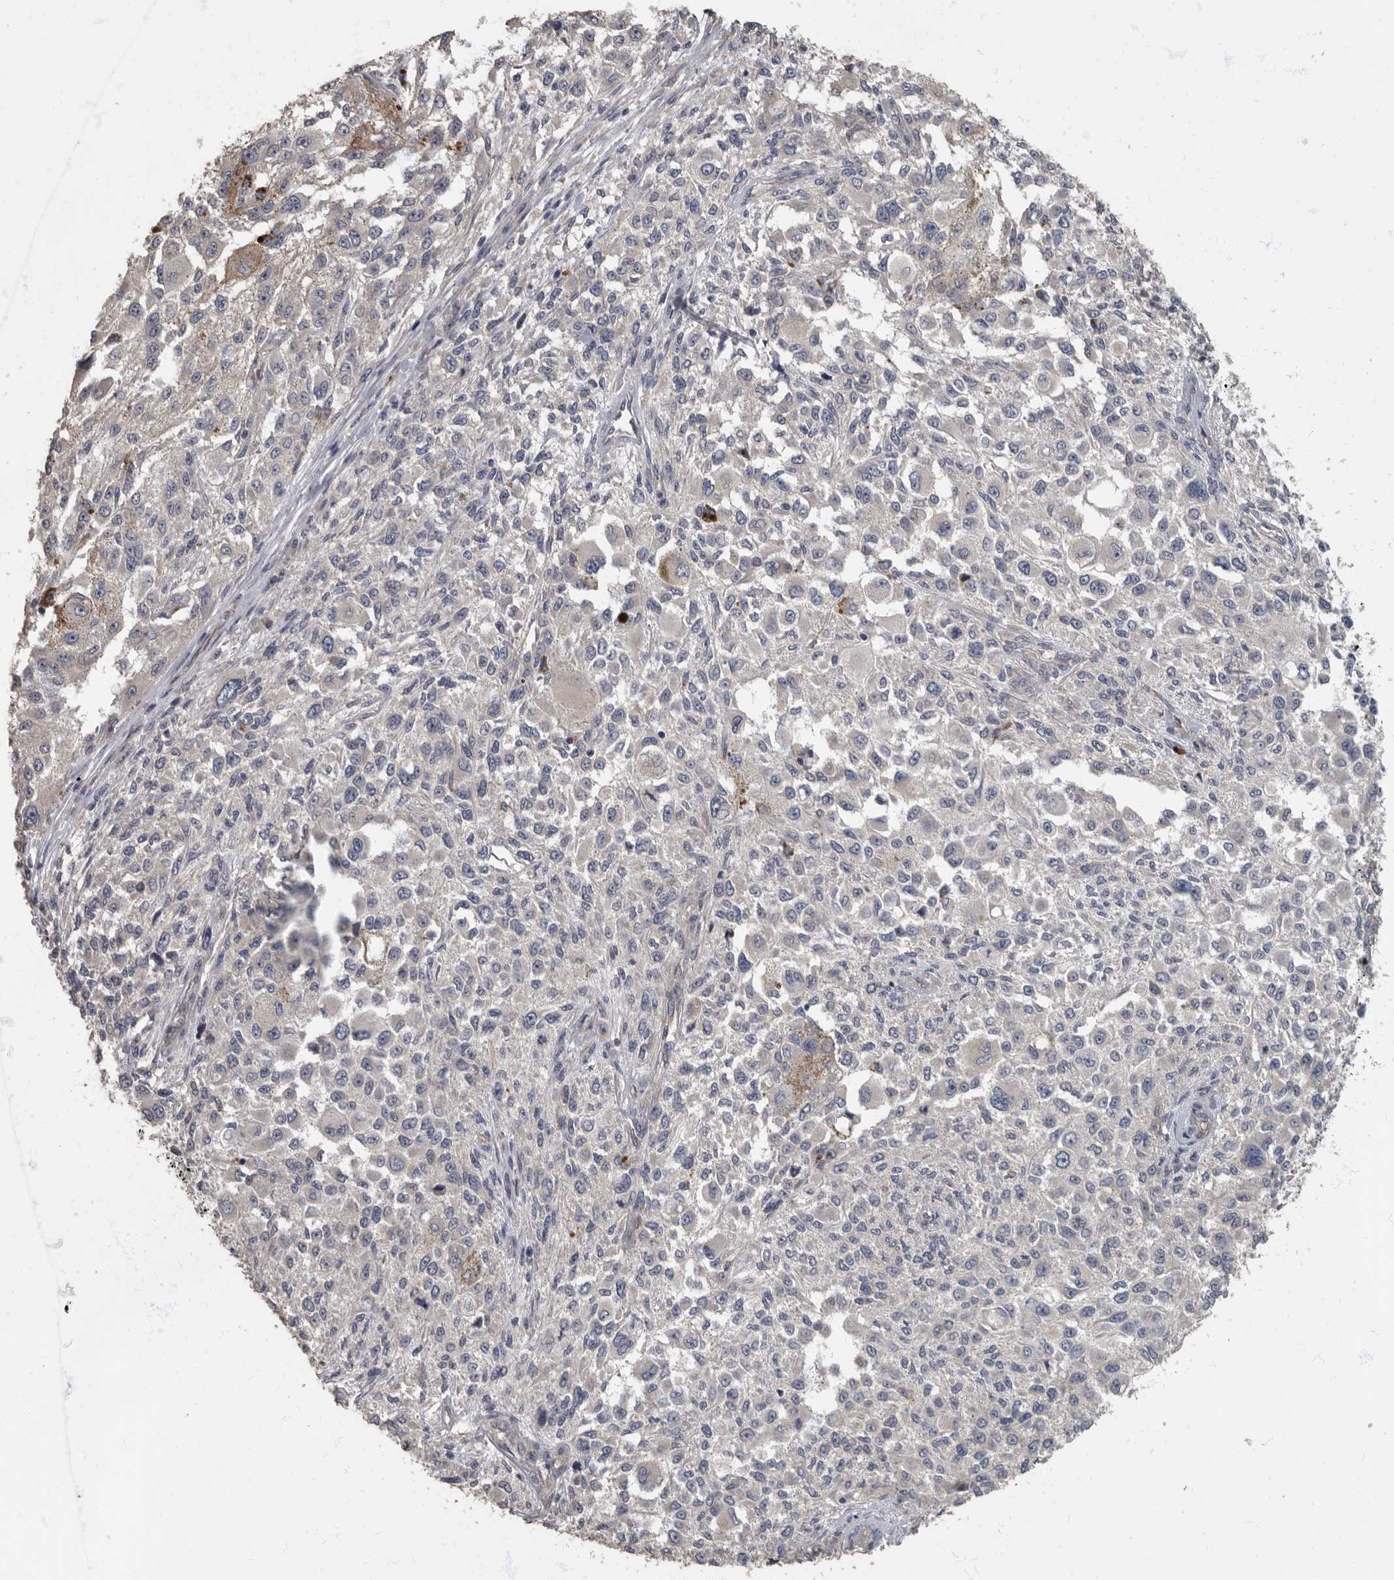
{"staining": {"intensity": "negative", "quantity": "none", "location": "none"}, "tissue": "melanoma", "cell_type": "Tumor cells", "image_type": "cancer", "snomed": [{"axis": "morphology", "description": "Necrosis, NOS"}, {"axis": "morphology", "description": "Malignant melanoma, NOS"}, {"axis": "topography", "description": "Skin"}], "caption": "There is no significant expression in tumor cells of melanoma.", "gene": "PDK1", "patient": {"sex": "female", "age": 87}}